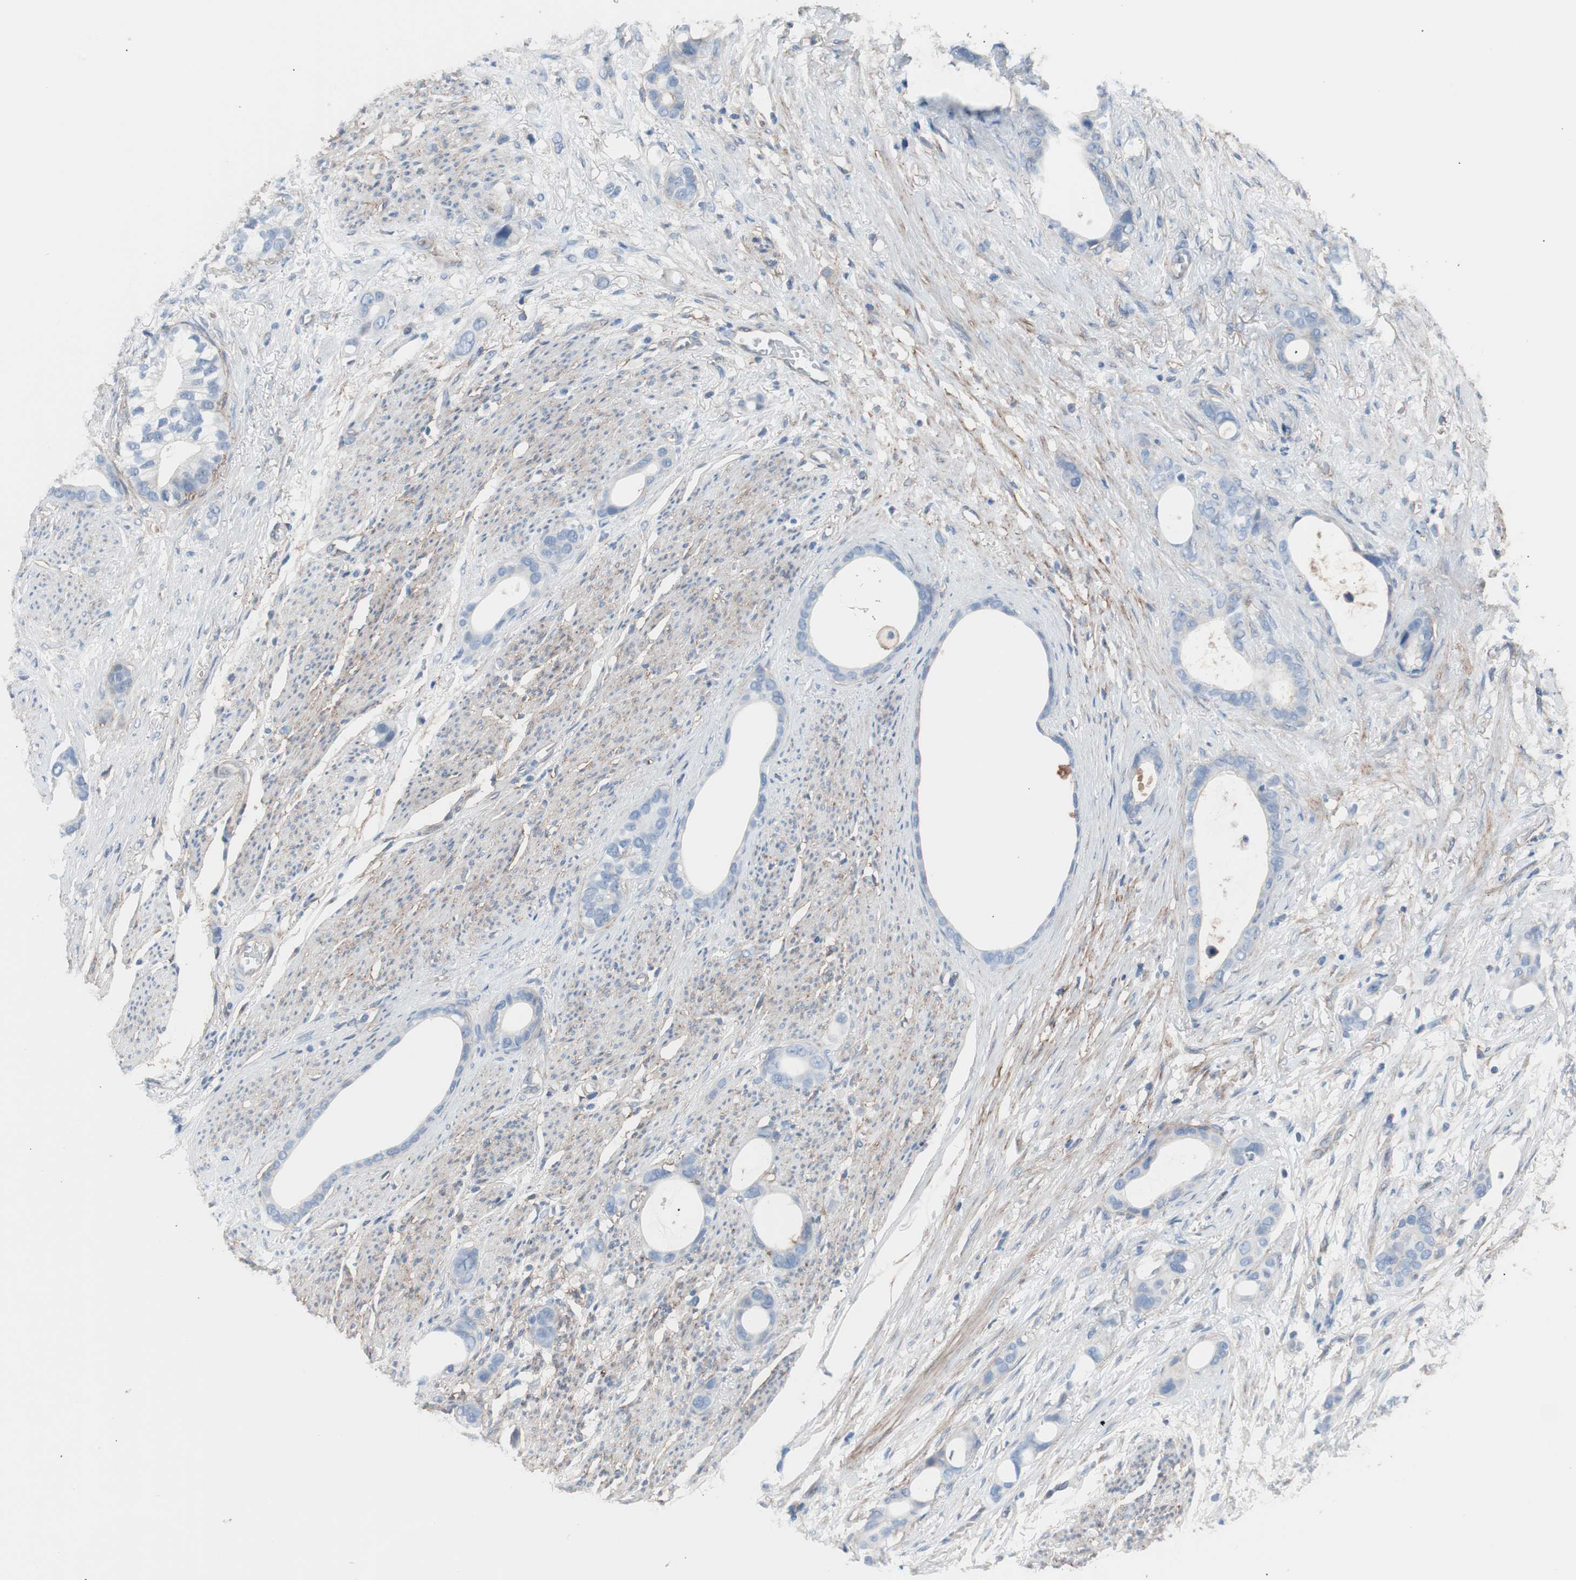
{"staining": {"intensity": "negative", "quantity": "none", "location": "none"}, "tissue": "stomach cancer", "cell_type": "Tumor cells", "image_type": "cancer", "snomed": [{"axis": "morphology", "description": "Adenocarcinoma, NOS"}, {"axis": "topography", "description": "Stomach"}], "caption": "Protein analysis of adenocarcinoma (stomach) demonstrates no significant staining in tumor cells.", "gene": "CD81", "patient": {"sex": "female", "age": 75}}